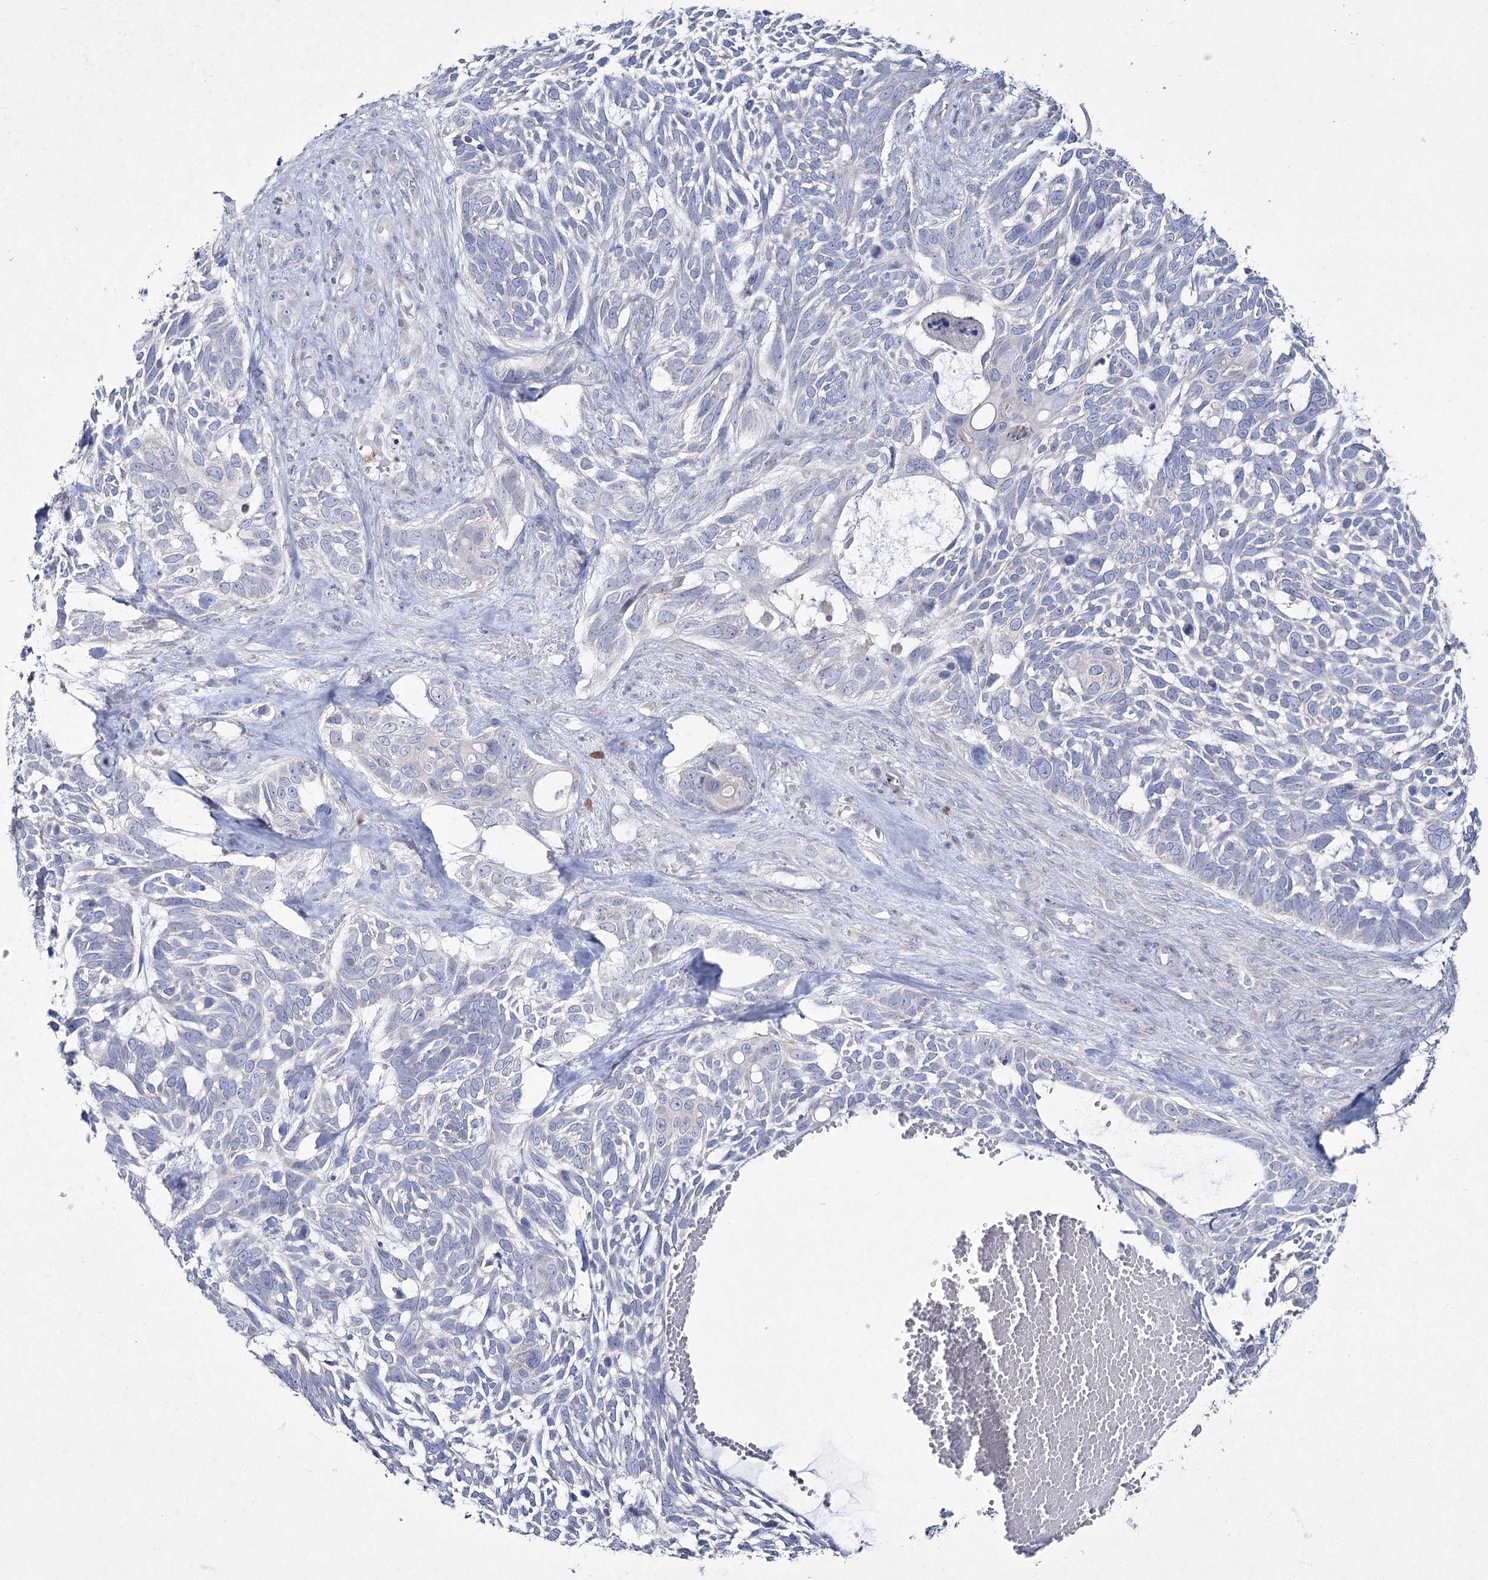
{"staining": {"intensity": "negative", "quantity": "none", "location": "none"}, "tissue": "skin cancer", "cell_type": "Tumor cells", "image_type": "cancer", "snomed": [{"axis": "morphology", "description": "Basal cell carcinoma"}, {"axis": "topography", "description": "Skin"}], "caption": "Skin cancer (basal cell carcinoma) stained for a protein using immunohistochemistry exhibits no expression tumor cells.", "gene": "NIPAL4", "patient": {"sex": "male", "age": 88}}